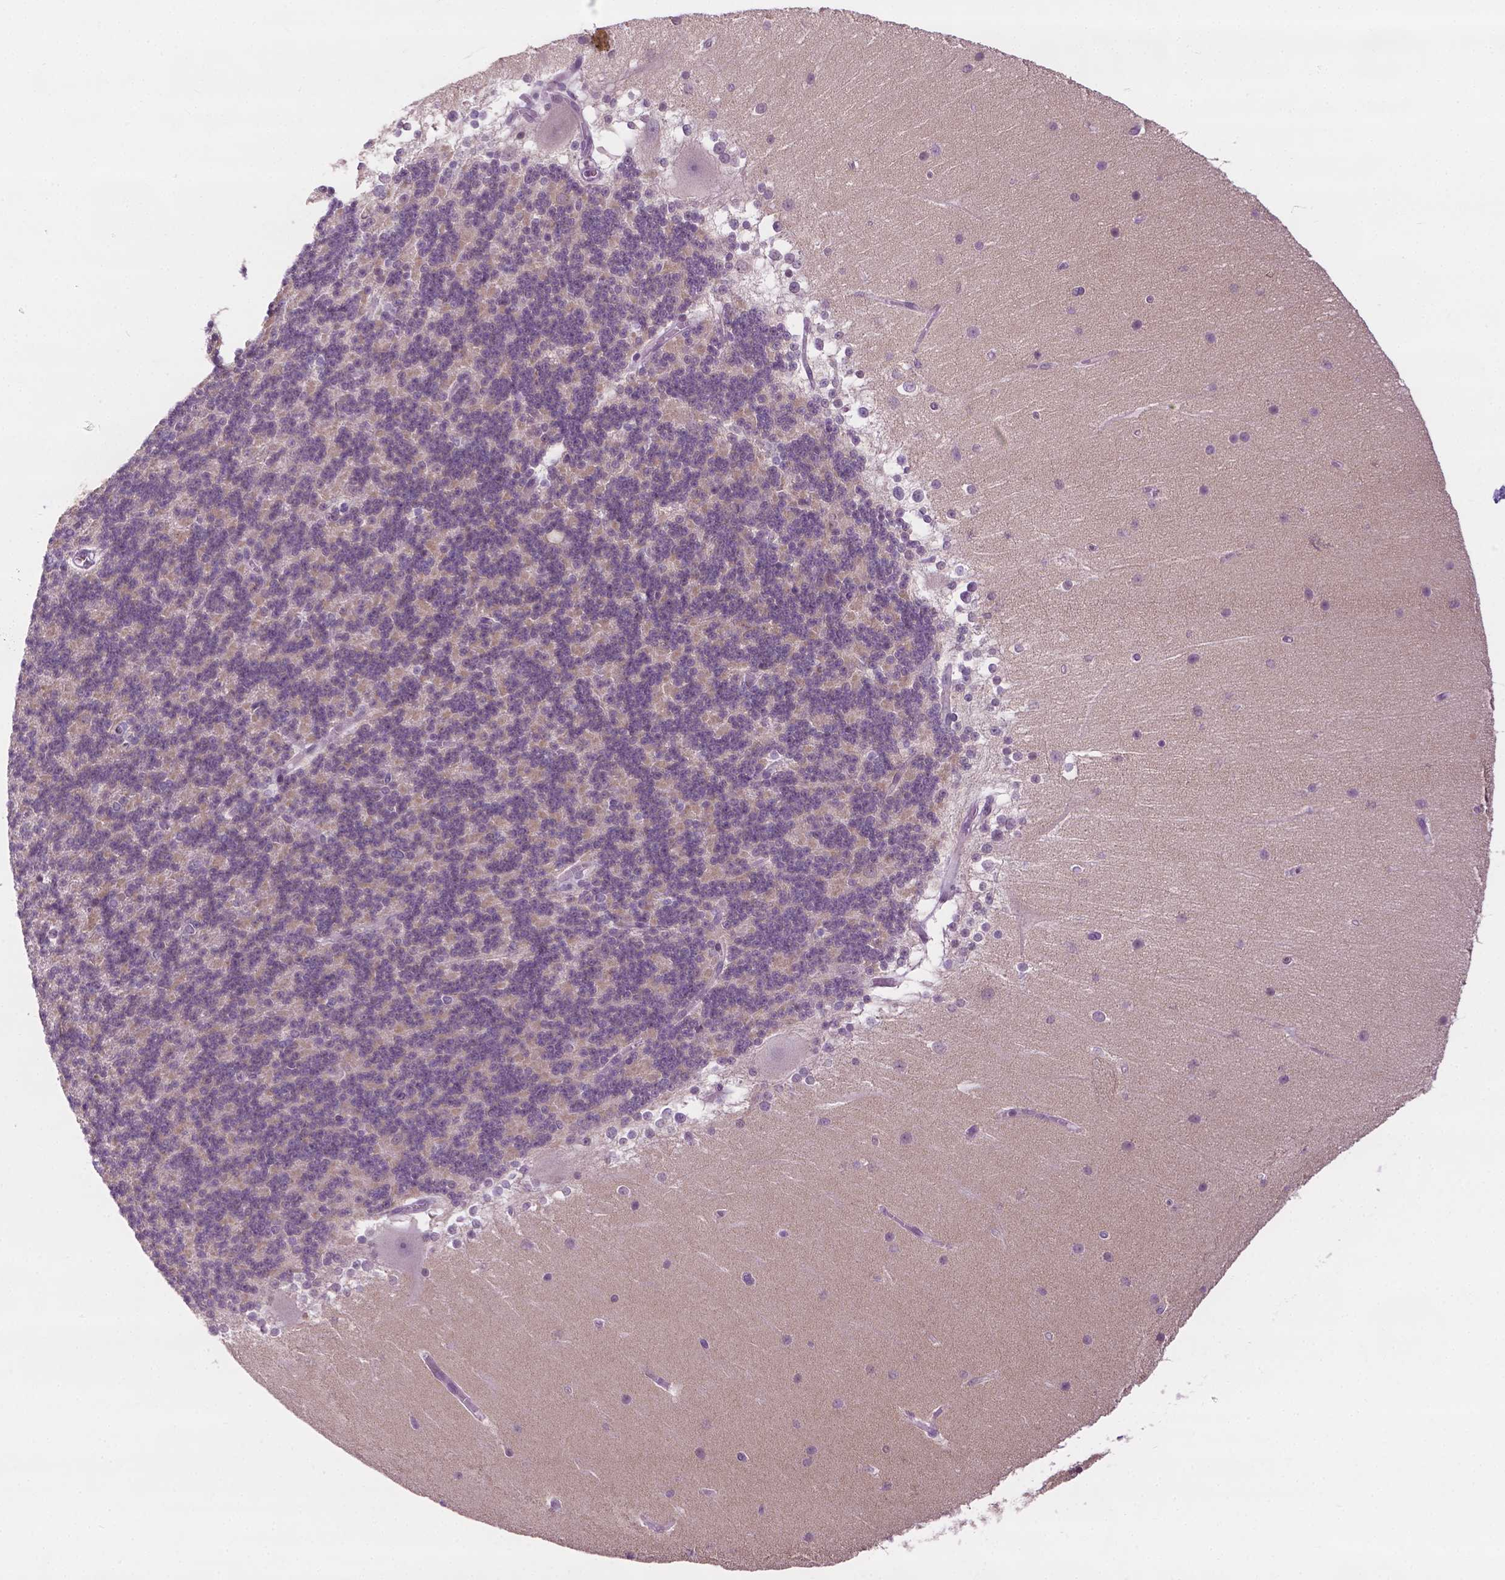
{"staining": {"intensity": "weak", "quantity": "25%-75%", "location": "cytoplasmic/membranous"}, "tissue": "cerebellum", "cell_type": "Cells in granular layer", "image_type": "normal", "snomed": [{"axis": "morphology", "description": "Normal tissue, NOS"}, {"axis": "topography", "description": "Cerebellum"}], "caption": "DAB (3,3'-diaminobenzidine) immunohistochemical staining of unremarkable human cerebellum reveals weak cytoplasmic/membranous protein positivity in approximately 25%-75% of cells in granular layer.", "gene": "DENND4A", "patient": {"sex": "female", "age": 19}}